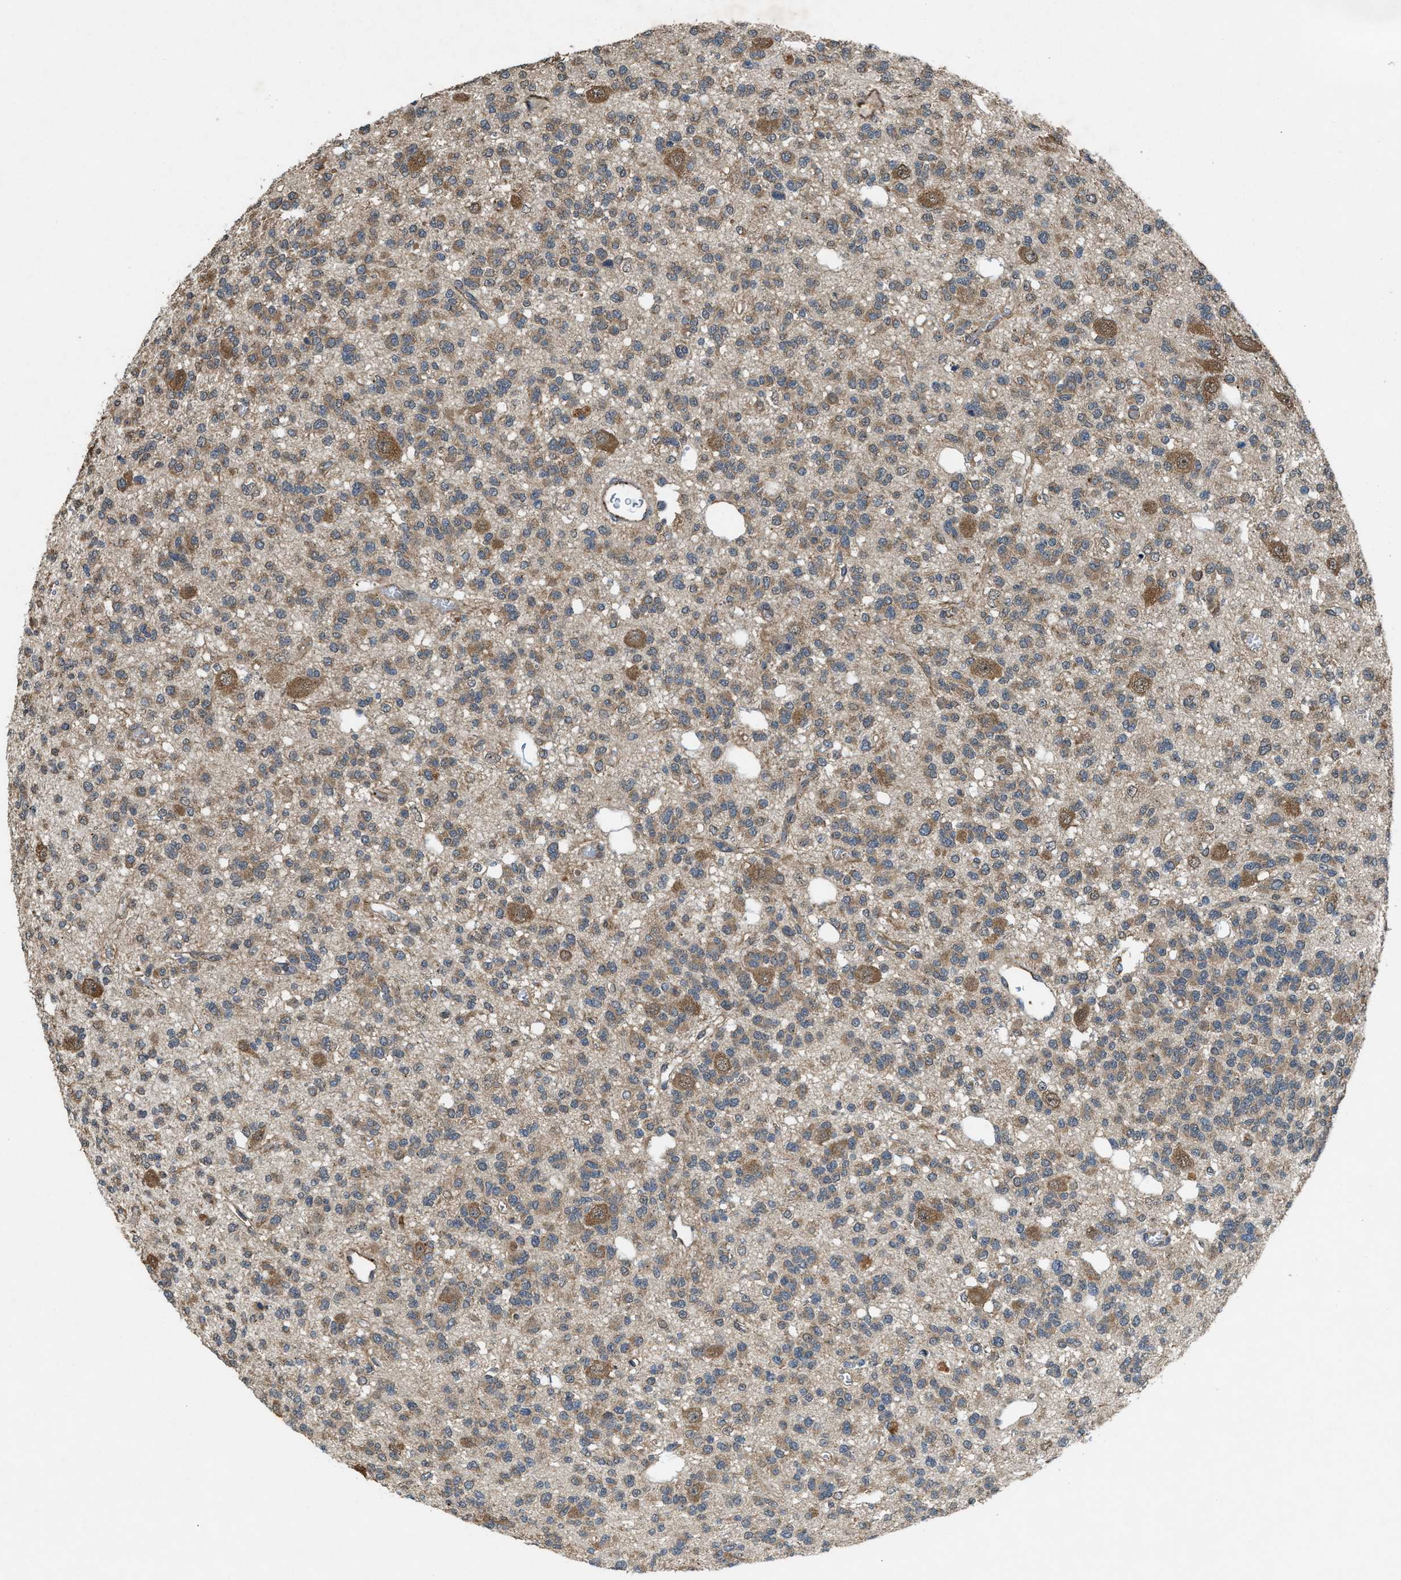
{"staining": {"intensity": "weak", "quantity": ">75%", "location": "cytoplasmic/membranous"}, "tissue": "glioma", "cell_type": "Tumor cells", "image_type": "cancer", "snomed": [{"axis": "morphology", "description": "Glioma, malignant, Low grade"}, {"axis": "topography", "description": "Brain"}], "caption": "Protein staining of glioma tissue exhibits weak cytoplasmic/membranous staining in approximately >75% of tumor cells.", "gene": "ARHGEF5", "patient": {"sex": "male", "age": 38}}